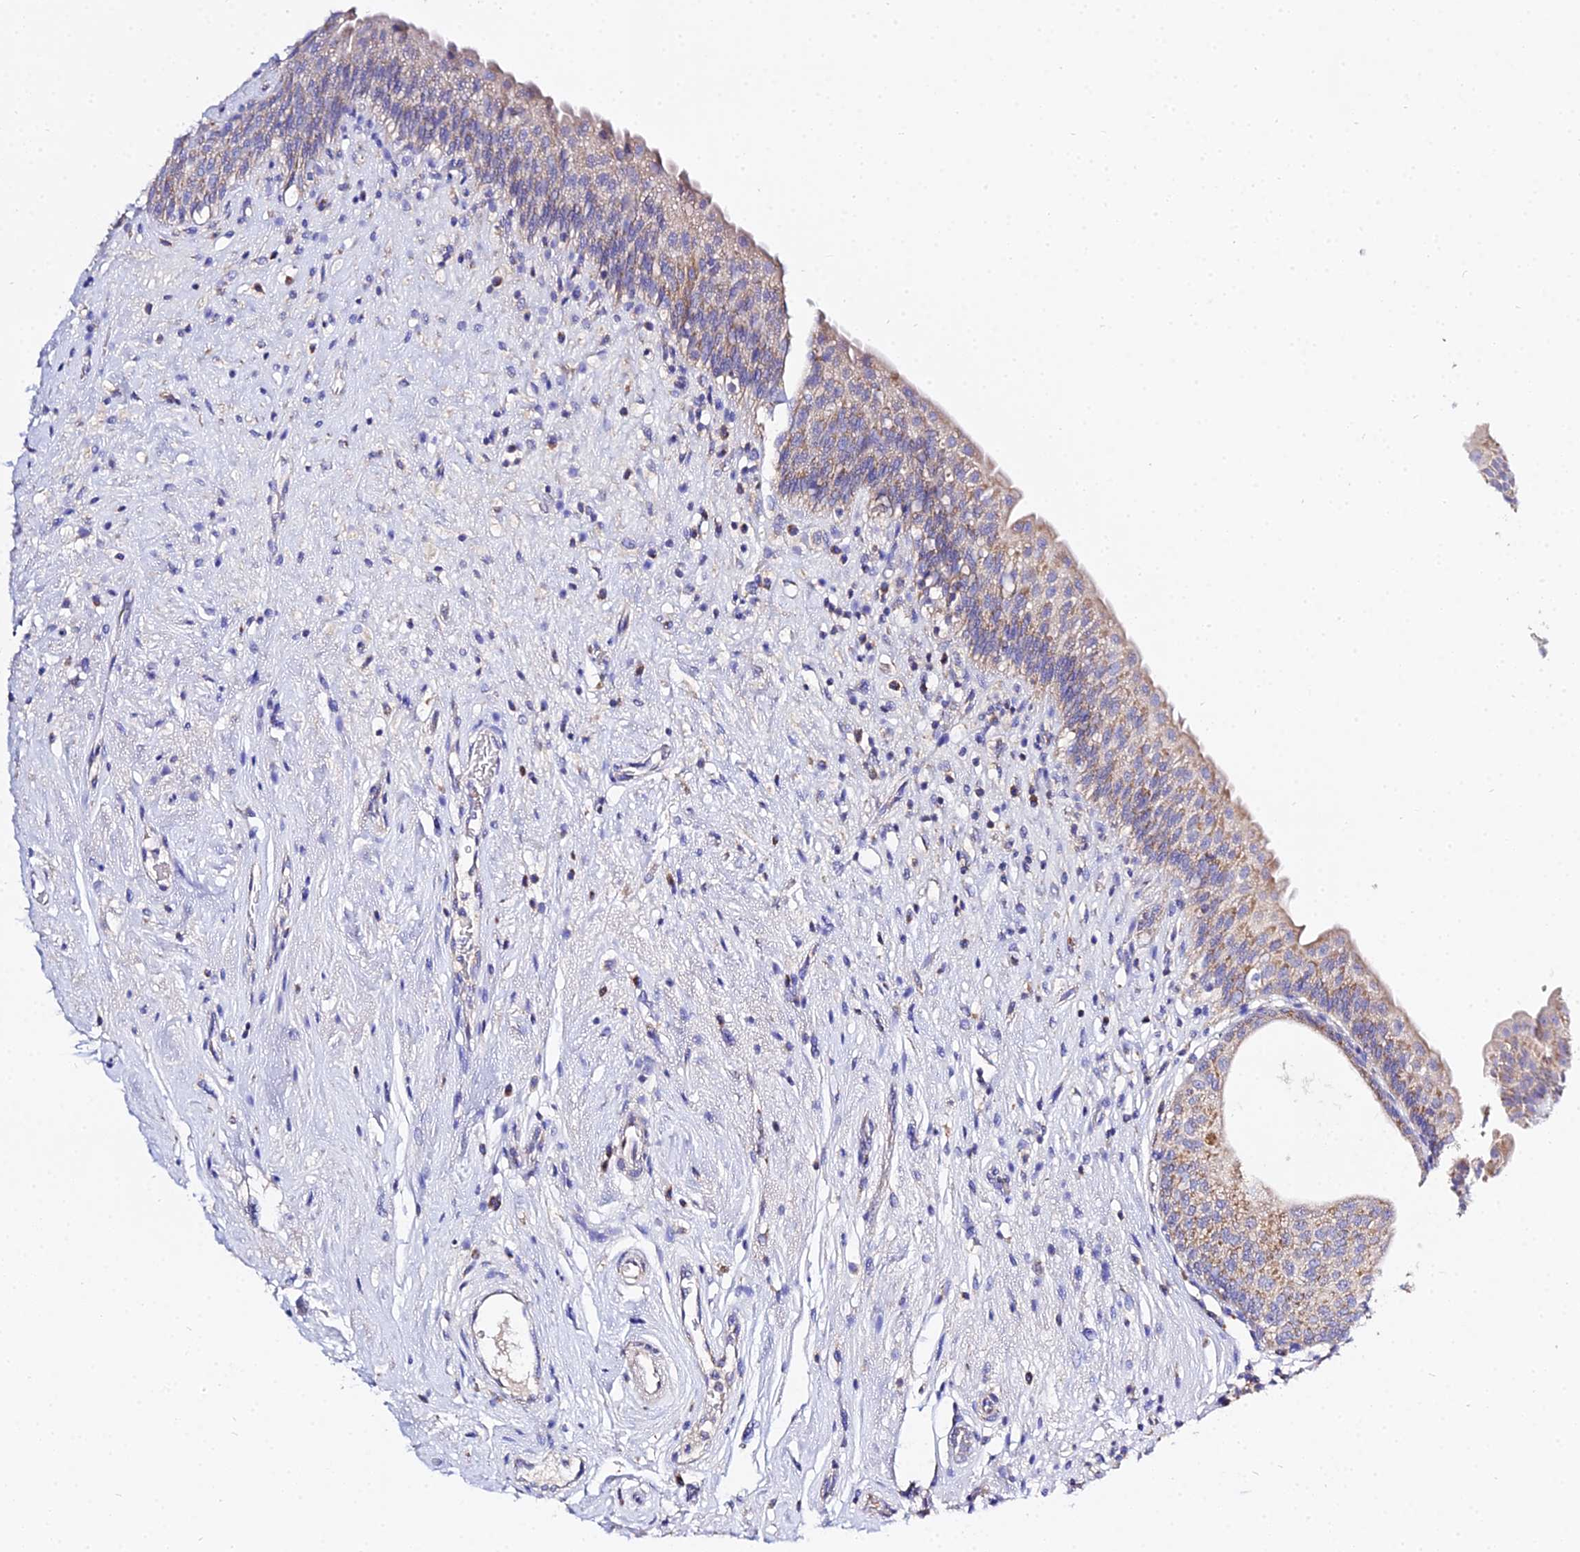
{"staining": {"intensity": "moderate", "quantity": "25%-75%", "location": "cytoplasmic/membranous"}, "tissue": "urinary bladder", "cell_type": "Urothelial cells", "image_type": "normal", "snomed": [{"axis": "morphology", "description": "Normal tissue, NOS"}, {"axis": "topography", "description": "Urinary bladder"}], "caption": "A photomicrograph of human urinary bladder stained for a protein exhibits moderate cytoplasmic/membranous brown staining in urothelial cells. (brown staining indicates protein expression, while blue staining denotes nuclei).", "gene": "TYW5", "patient": {"sex": "male", "age": 83}}